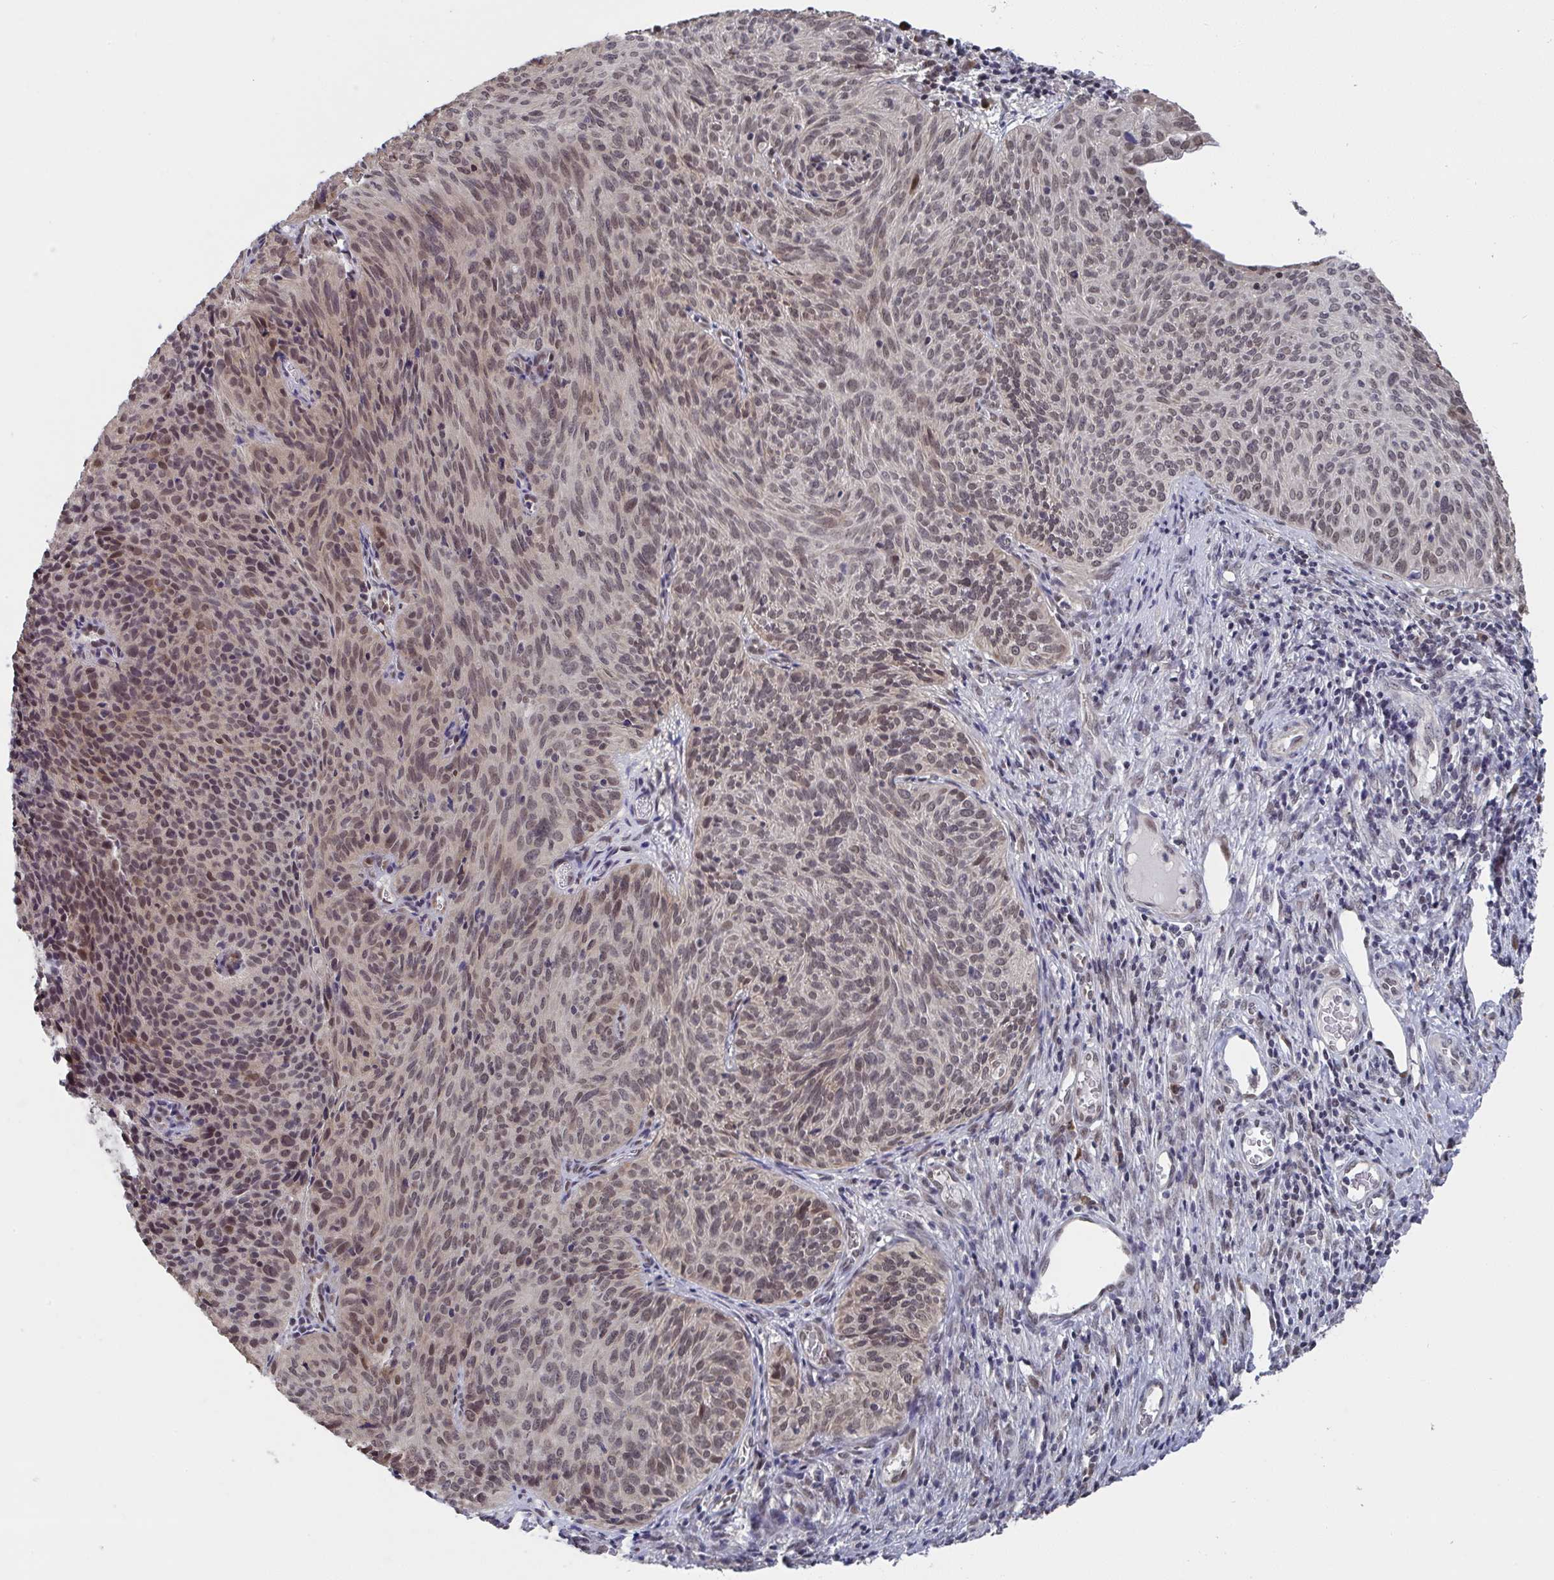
{"staining": {"intensity": "moderate", "quantity": ">75%", "location": "nuclear"}, "tissue": "cervical cancer", "cell_type": "Tumor cells", "image_type": "cancer", "snomed": [{"axis": "morphology", "description": "Squamous cell carcinoma, NOS"}, {"axis": "topography", "description": "Cervix"}], "caption": "Protein expression analysis of cervical cancer (squamous cell carcinoma) reveals moderate nuclear positivity in about >75% of tumor cells.", "gene": "JMJD1C", "patient": {"sex": "female", "age": 49}}